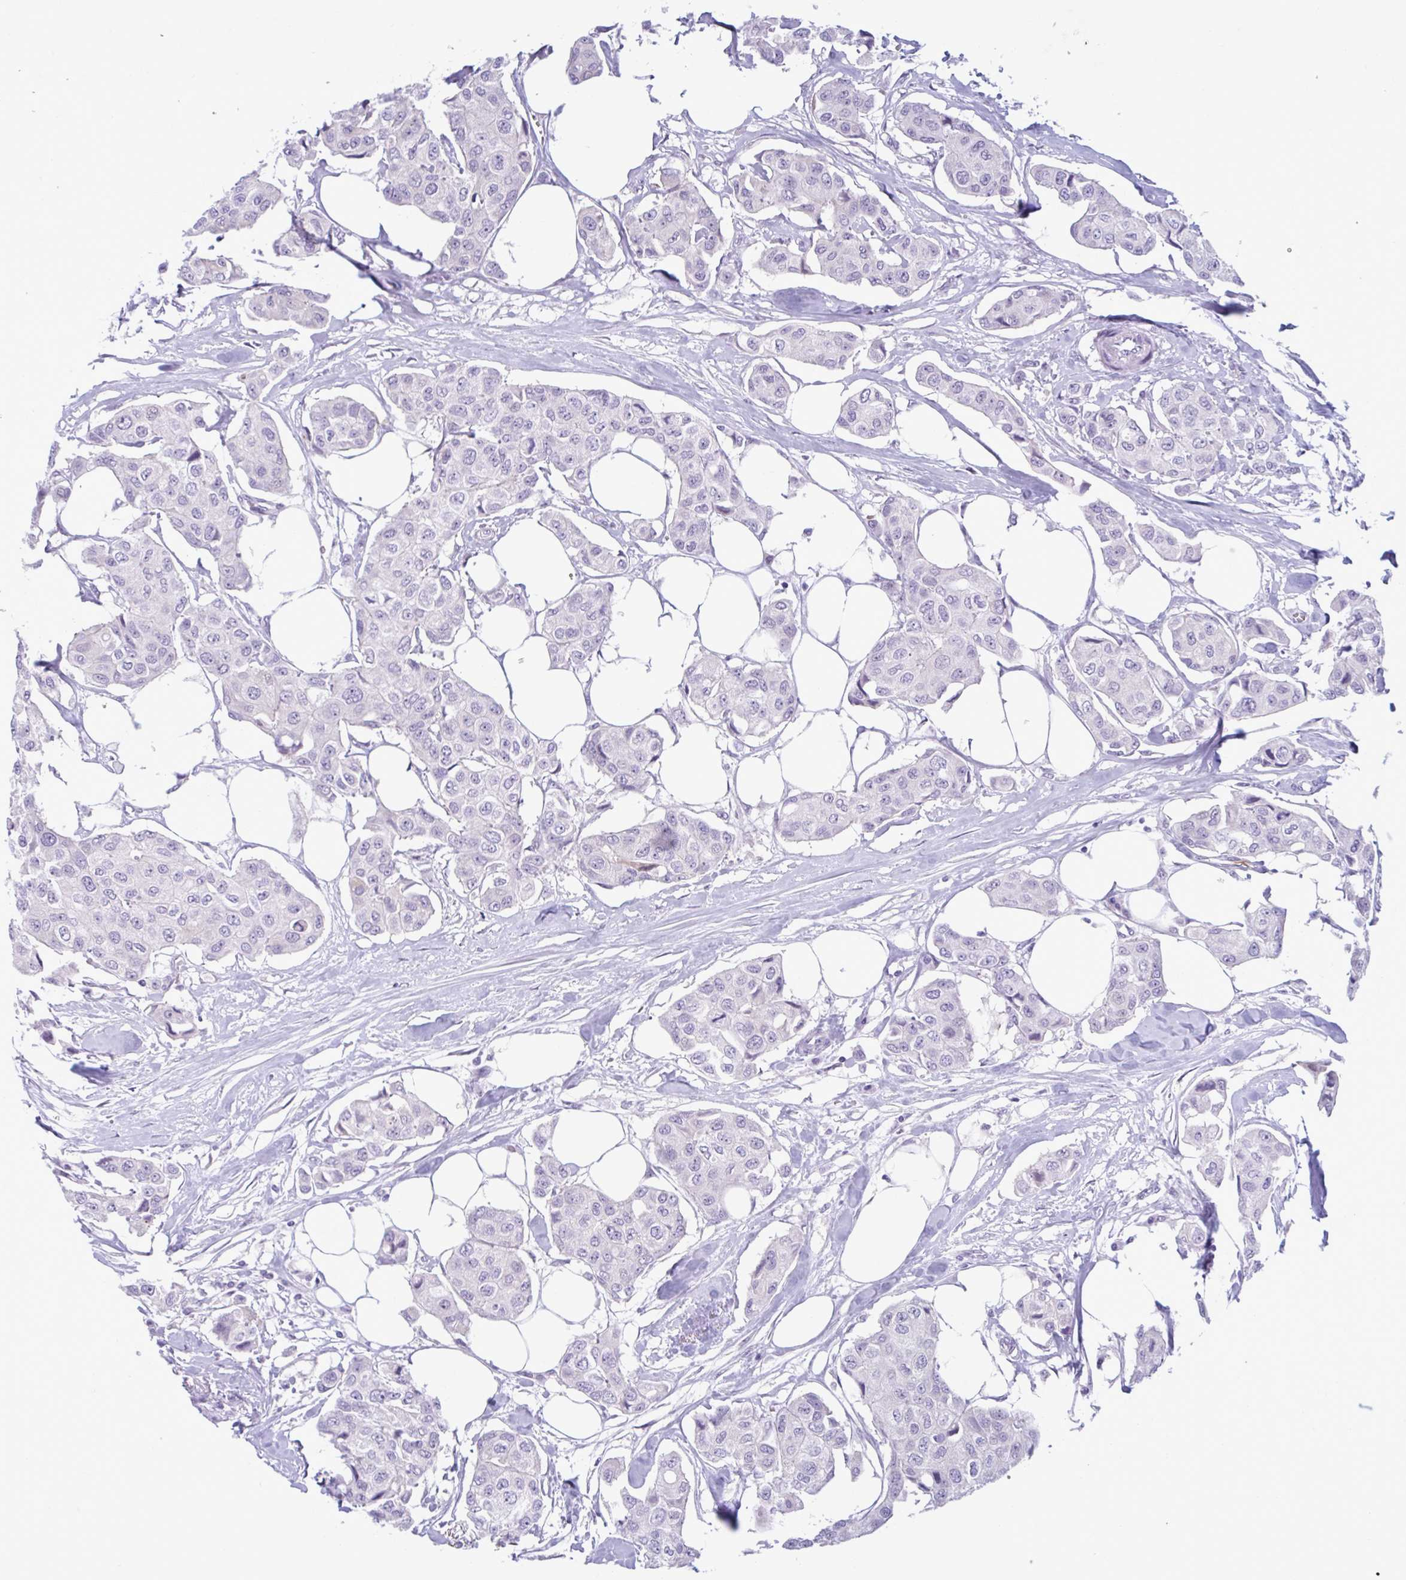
{"staining": {"intensity": "negative", "quantity": "none", "location": "none"}, "tissue": "breast cancer", "cell_type": "Tumor cells", "image_type": "cancer", "snomed": [{"axis": "morphology", "description": "Duct carcinoma"}, {"axis": "topography", "description": "Breast"}, {"axis": "topography", "description": "Lymph node"}], "caption": "Tumor cells show no significant protein positivity in breast cancer.", "gene": "CEP120", "patient": {"sex": "female", "age": 80}}